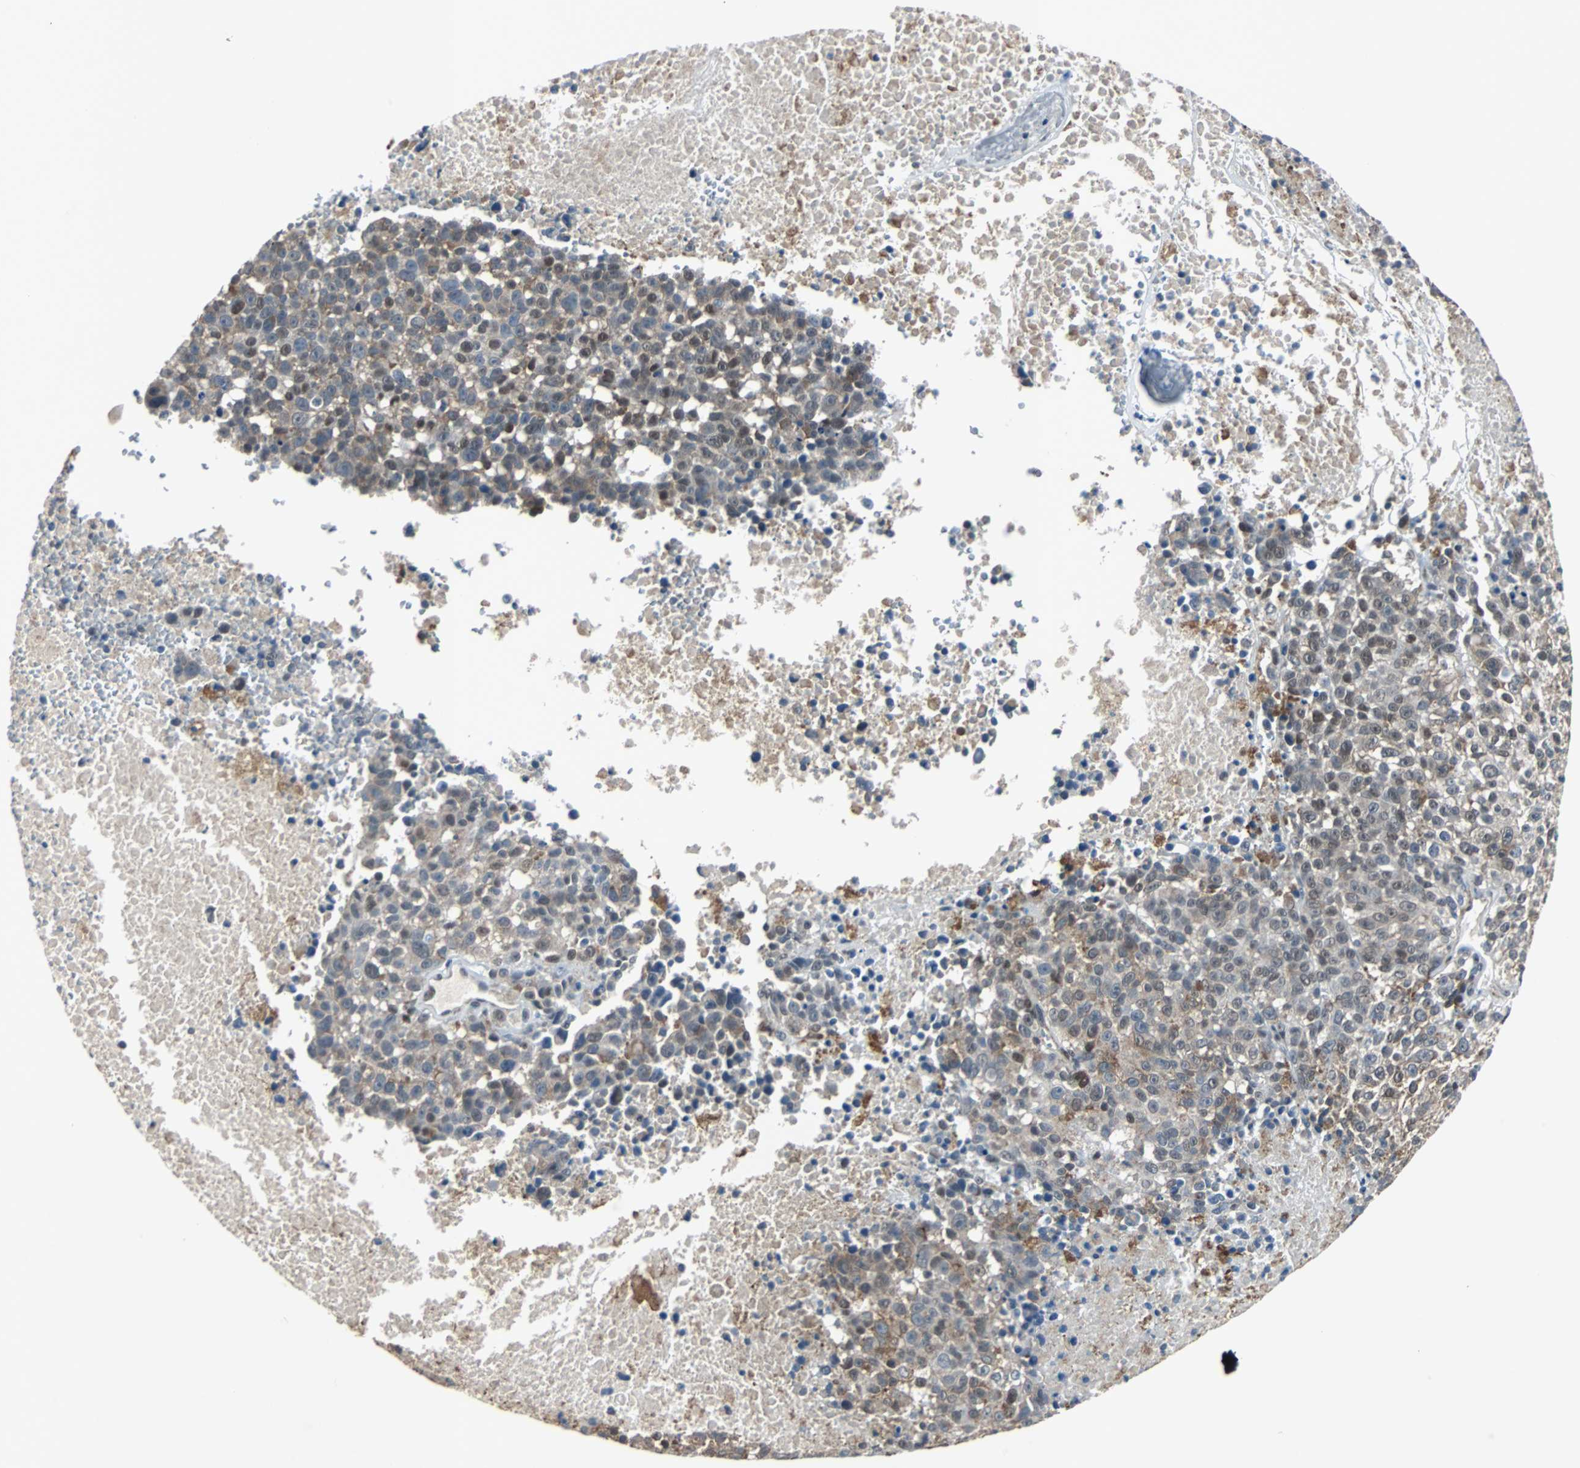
{"staining": {"intensity": "moderate", "quantity": "25%-75%", "location": "cytoplasmic/membranous,nuclear"}, "tissue": "melanoma", "cell_type": "Tumor cells", "image_type": "cancer", "snomed": [{"axis": "morphology", "description": "Malignant melanoma, Metastatic site"}, {"axis": "topography", "description": "Cerebral cortex"}], "caption": "Tumor cells show medium levels of moderate cytoplasmic/membranous and nuclear positivity in about 25%-75% of cells in human melanoma.", "gene": "ZHX2", "patient": {"sex": "female", "age": 52}}